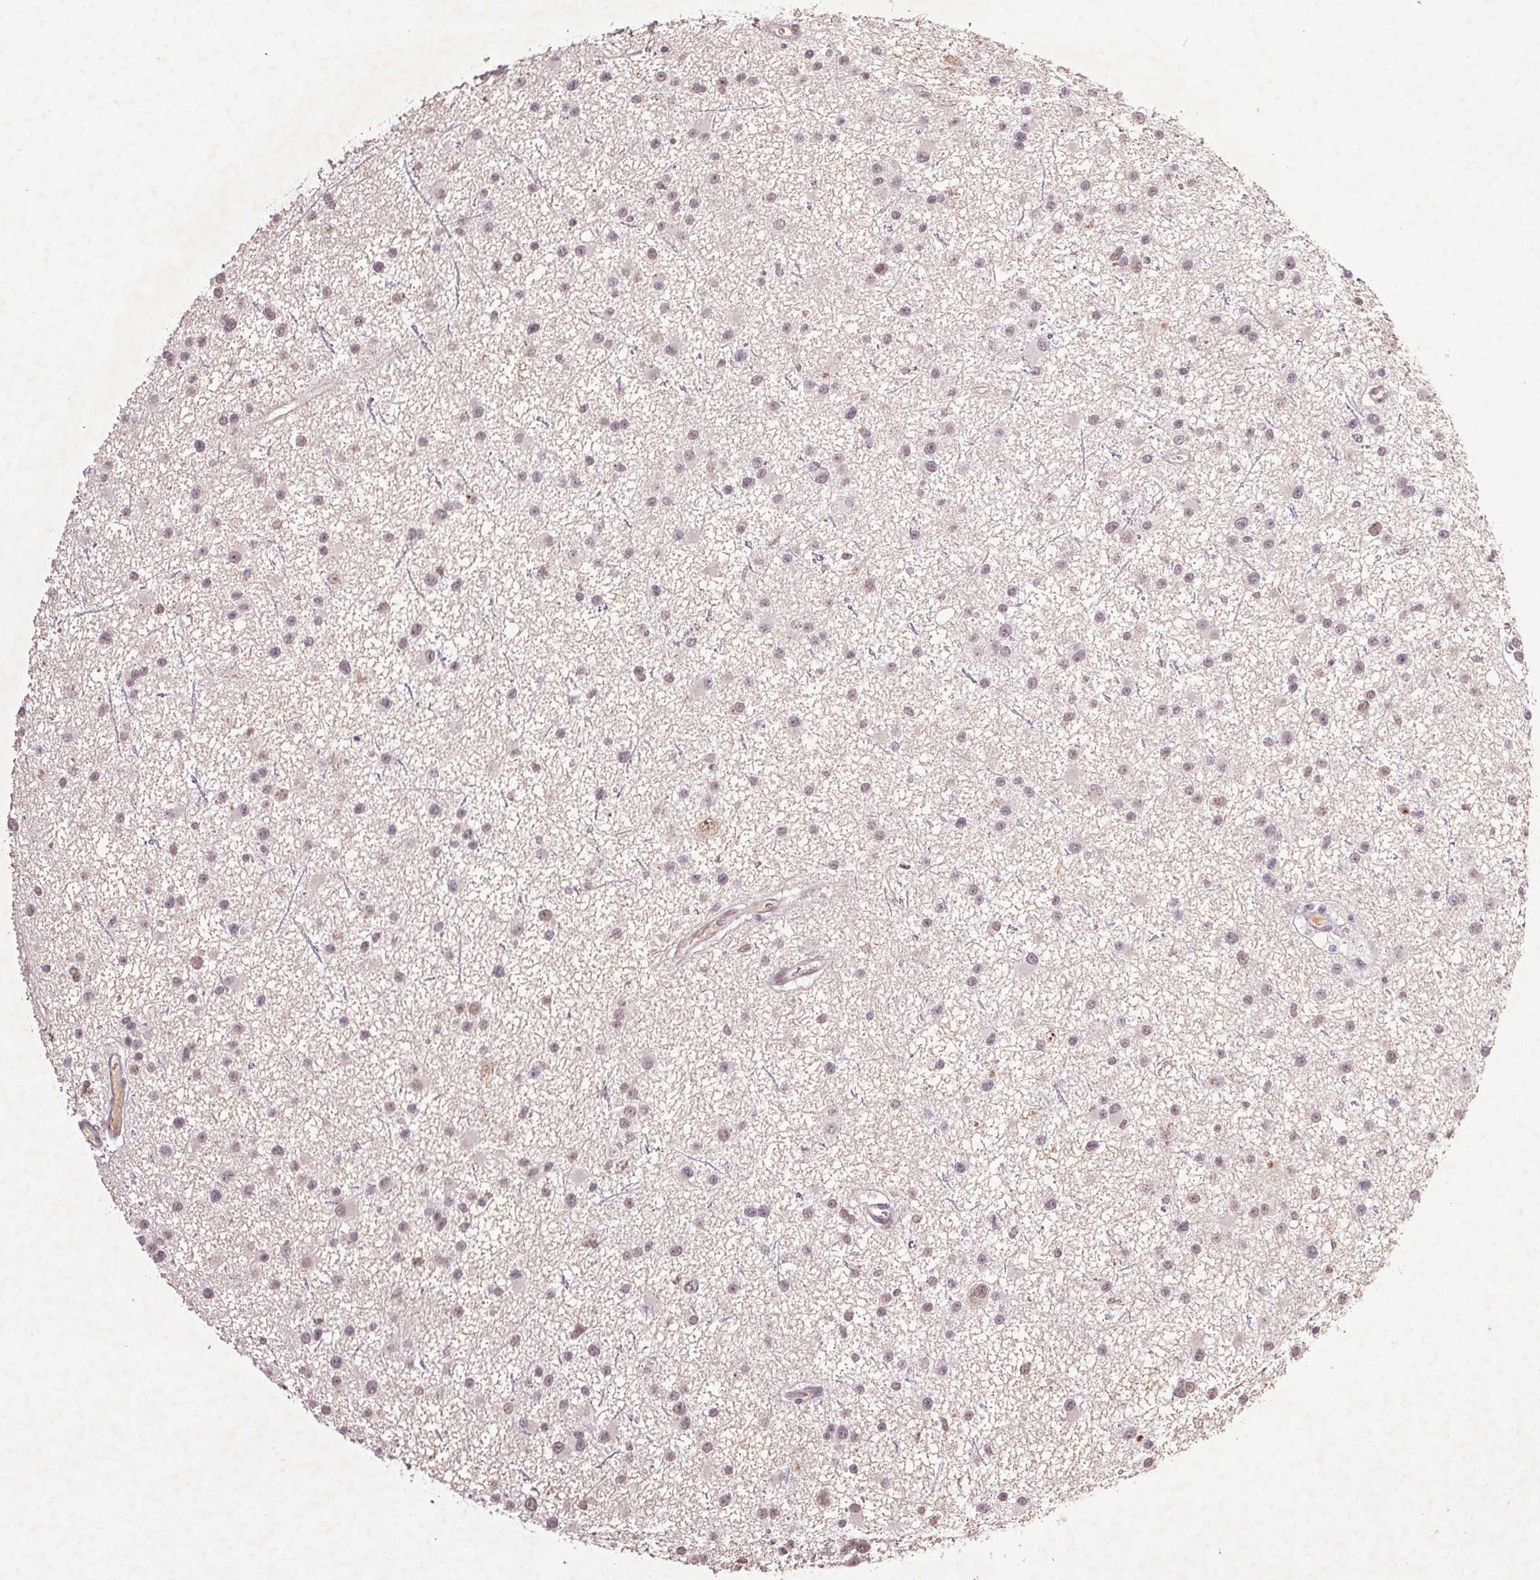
{"staining": {"intensity": "weak", "quantity": "<25%", "location": "nuclear"}, "tissue": "glioma", "cell_type": "Tumor cells", "image_type": "cancer", "snomed": [{"axis": "morphology", "description": "Glioma, malignant, Low grade"}, {"axis": "topography", "description": "Brain"}], "caption": "A histopathology image of glioma stained for a protein demonstrates no brown staining in tumor cells.", "gene": "FAM168B", "patient": {"sex": "male", "age": 43}}